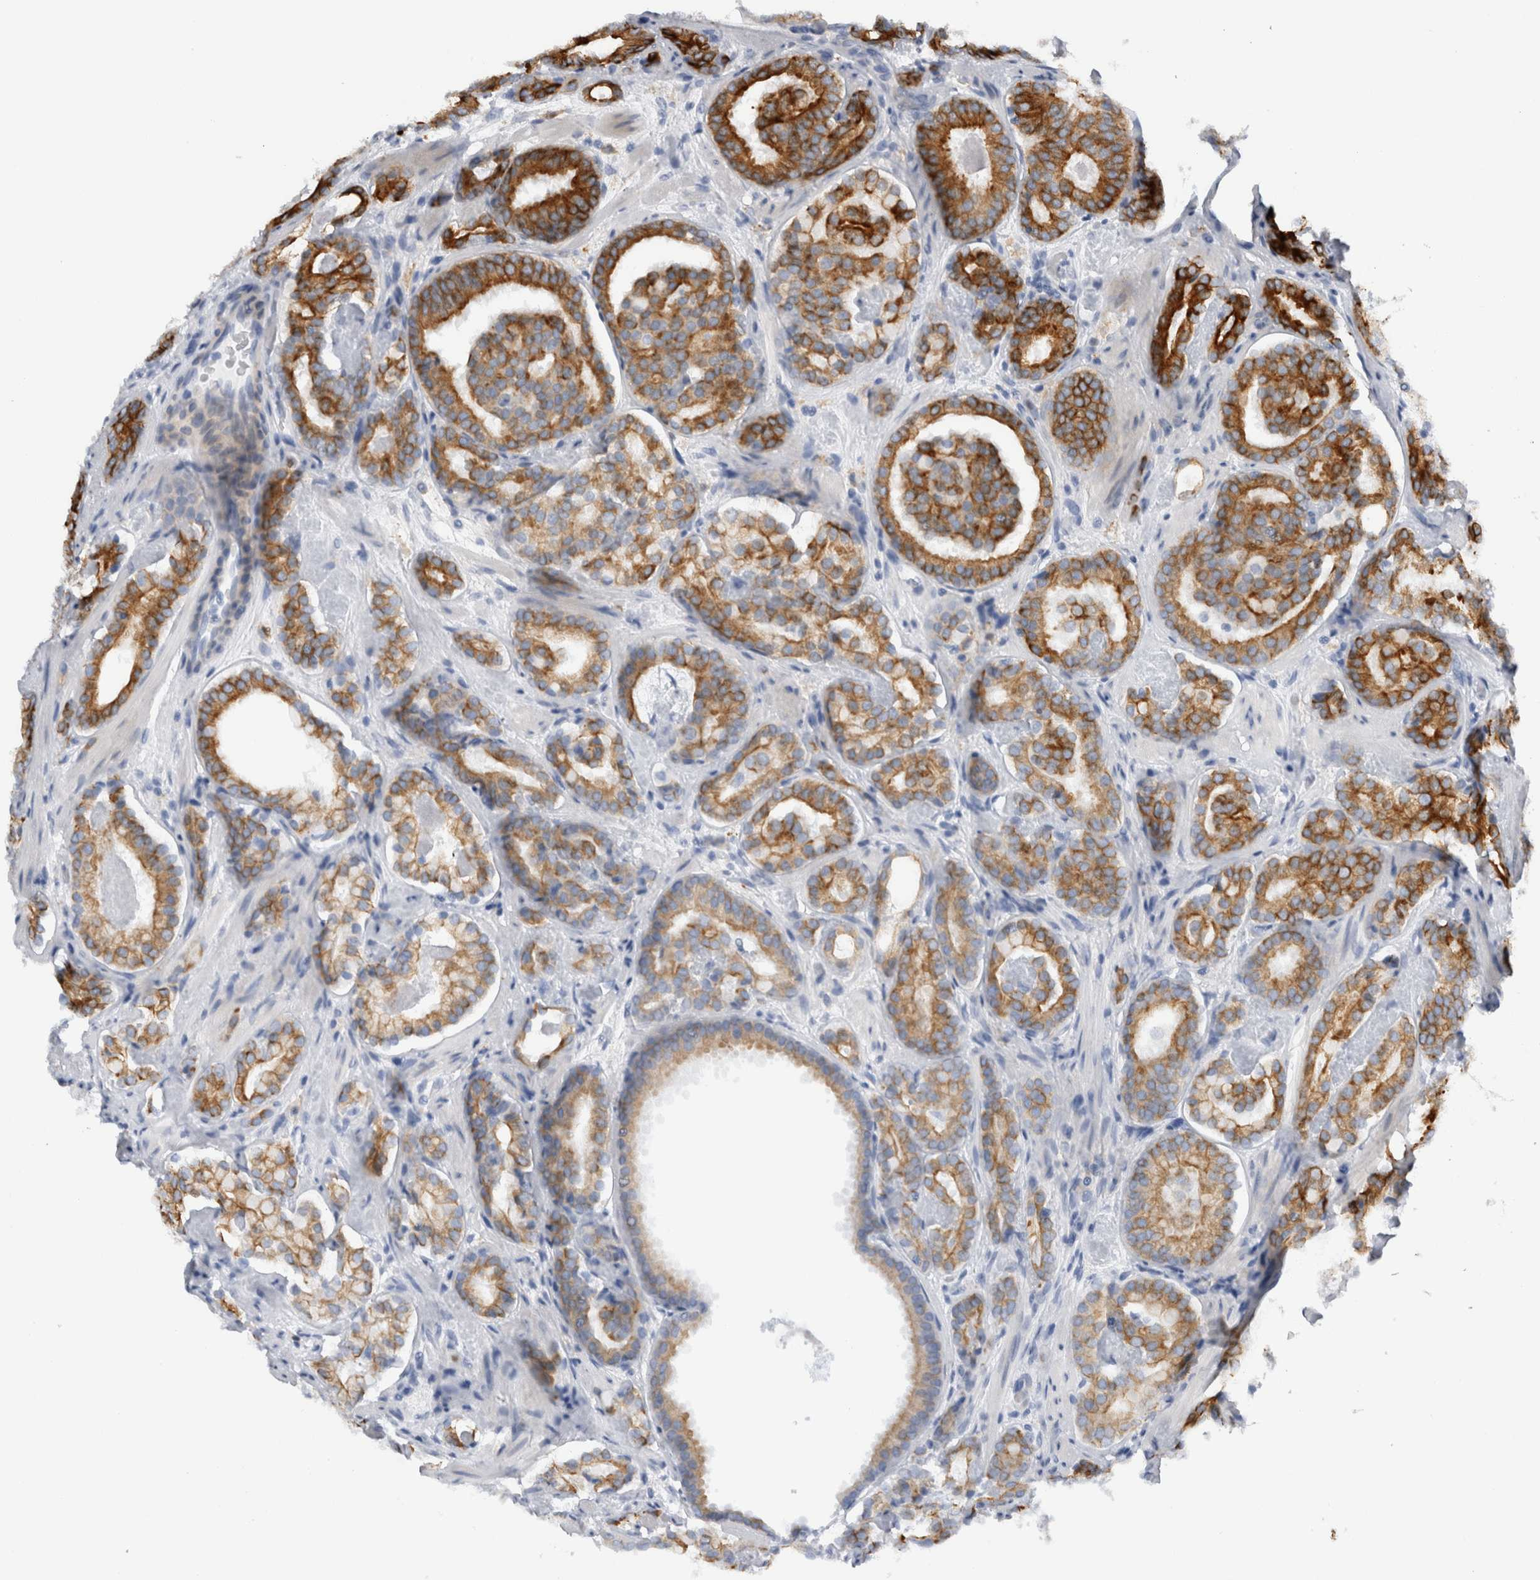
{"staining": {"intensity": "strong", "quantity": ">75%", "location": "cytoplasmic/membranous"}, "tissue": "prostate cancer", "cell_type": "Tumor cells", "image_type": "cancer", "snomed": [{"axis": "morphology", "description": "Adenocarcinoma, Low grade"}, {"axis": "topography", "description": "Prostate"}], "caption": "Tumor cells exhibit strong cytoplasmic/membranous positivity in approximately >75% of cells in prostate cancer (adenocarcinoma (low-grade)).", "gene": "SLC20A2", "patient": {"sex": "male", "age": 69}}